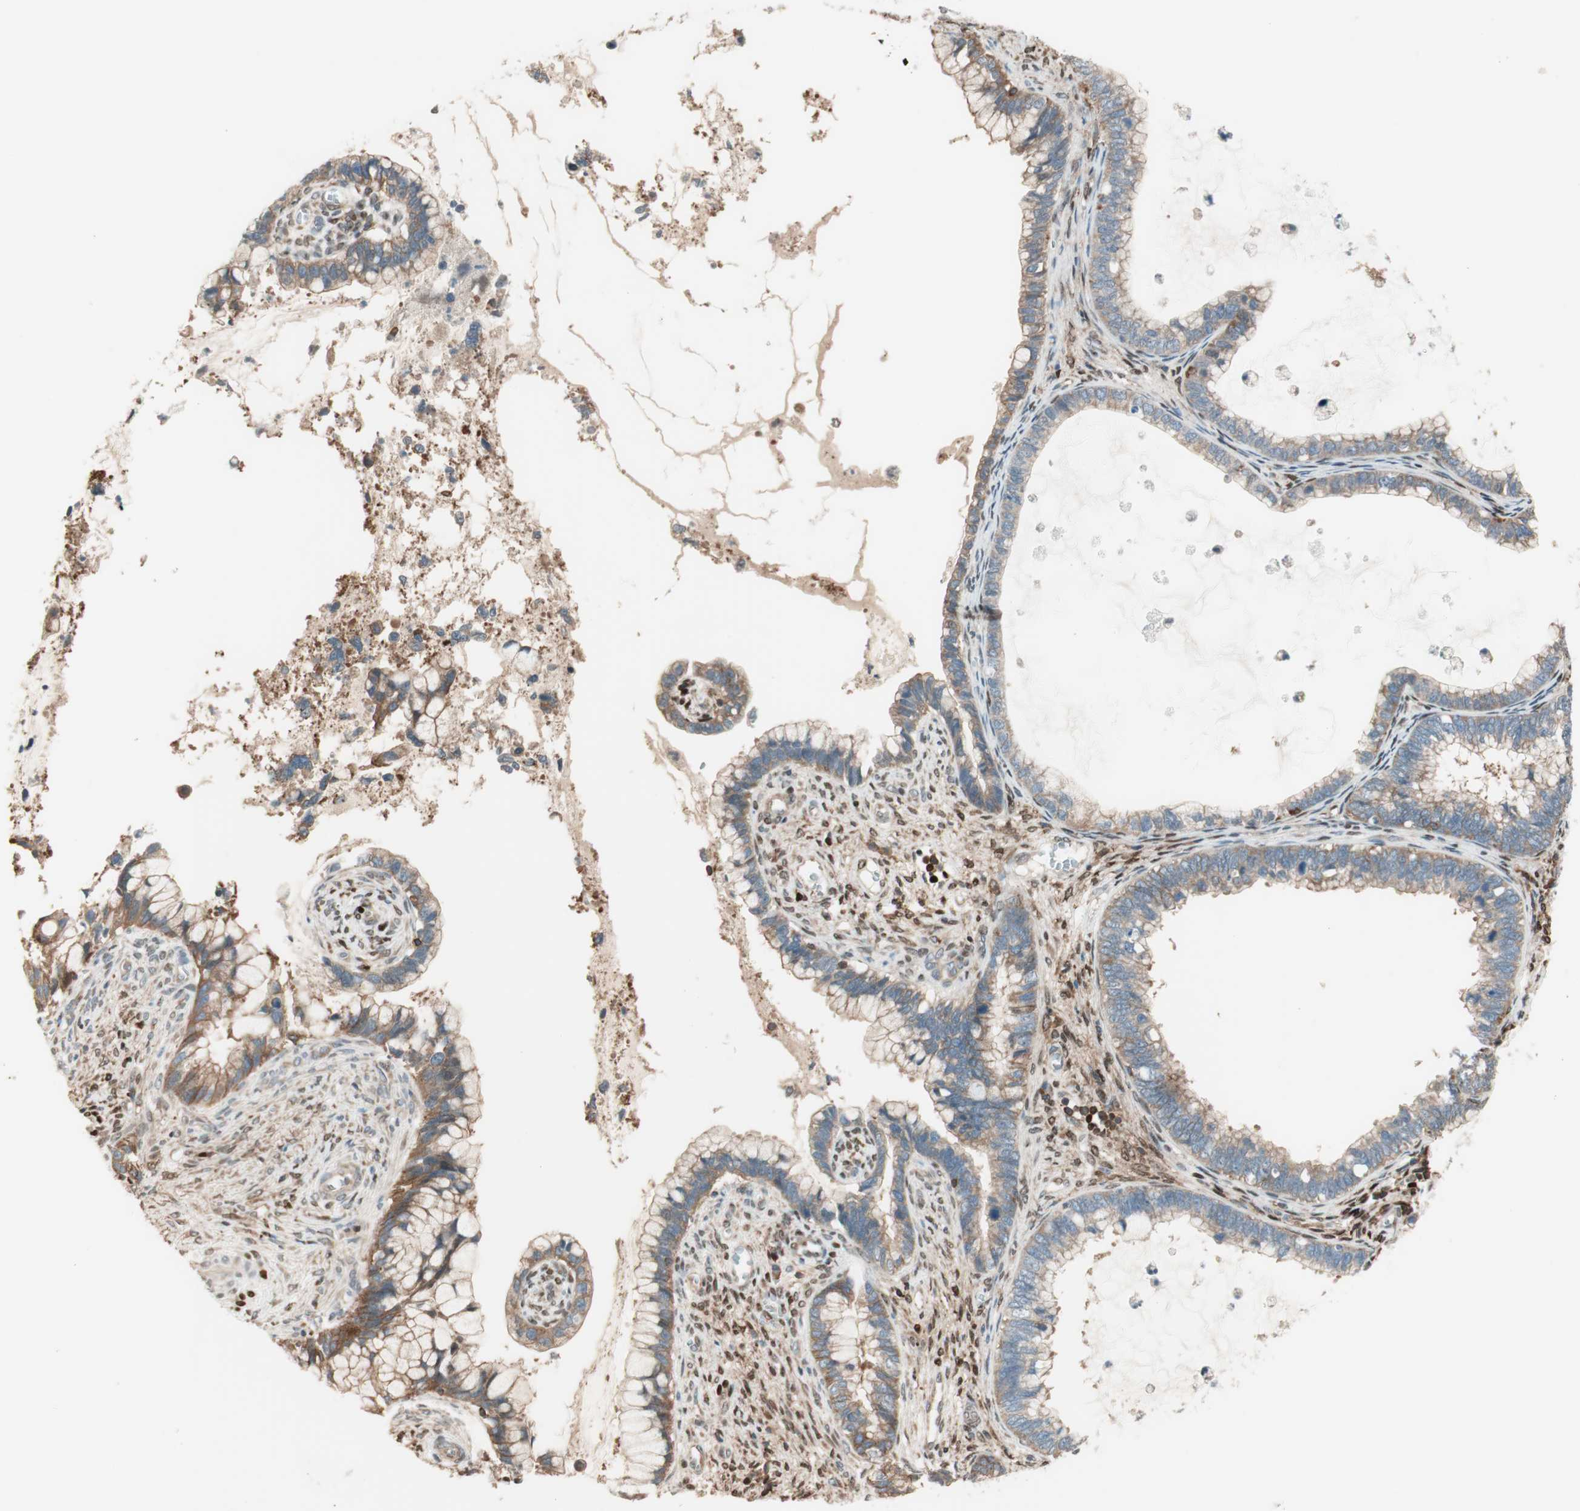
{"staining": {"intensity": "moderate", "quantity": ">75%", "location": "cytoplasmic/membranous"}, "tissue": "cervical cancer", "cell_type": "Tumor cells", "image_type": "cancer", "snomed": [{"axis": "morphology", "description": "Adenocarcinoma, NOS"}, {"axis": "topography", "description": "Cervix"}], "caption": "Immunohistochemistry of cervical adenocarcinoma displays medium levels of moderate cytoplasmic/membranous expression in approximately >75% of tumor cells.", "gene": "BIN1", "patient": {"sex": "female", "age": 44}}